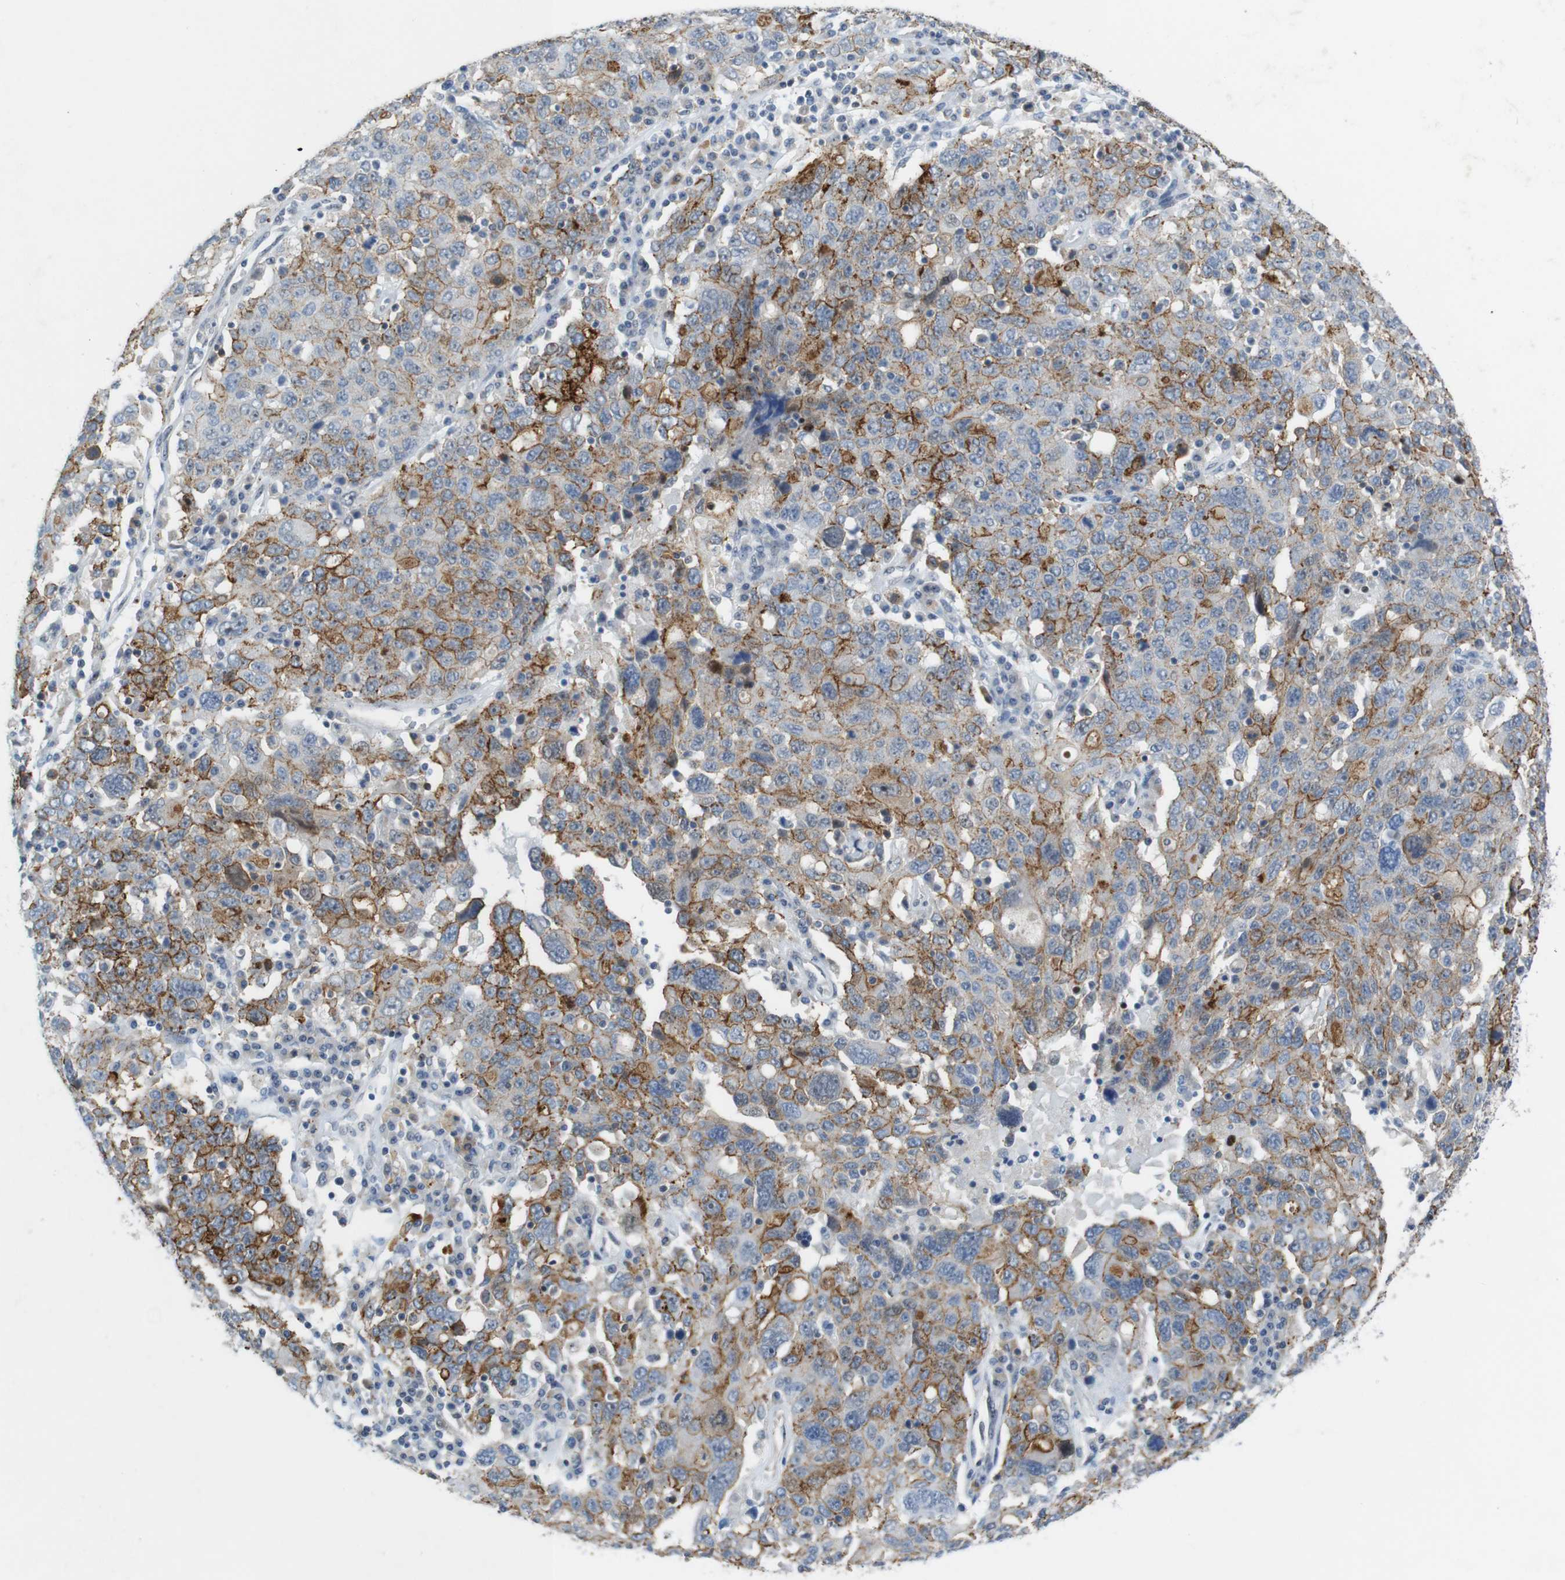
{"staining": {"intensity": "moderate", "quantity": "25%-75%", "location": "cytoplasmic/membranous"}, "tissue": "ovarian cancer", "cell_type": "Tumor cells", "image_type": "cancer", "snomed": [{"axis": "morphology", "description": "Carcinoma, endometroid"}, {"axis": "topography", "description": "Ovary"}], "caption": "Protein expression analysis of endometroid carcinoma (ovarian) reveals moderate cytoplasmic/membranous expression in about 25%-75% of tumor cells.", "gene": "TJP3", "patient": {"sex": "female", "age": 62}}